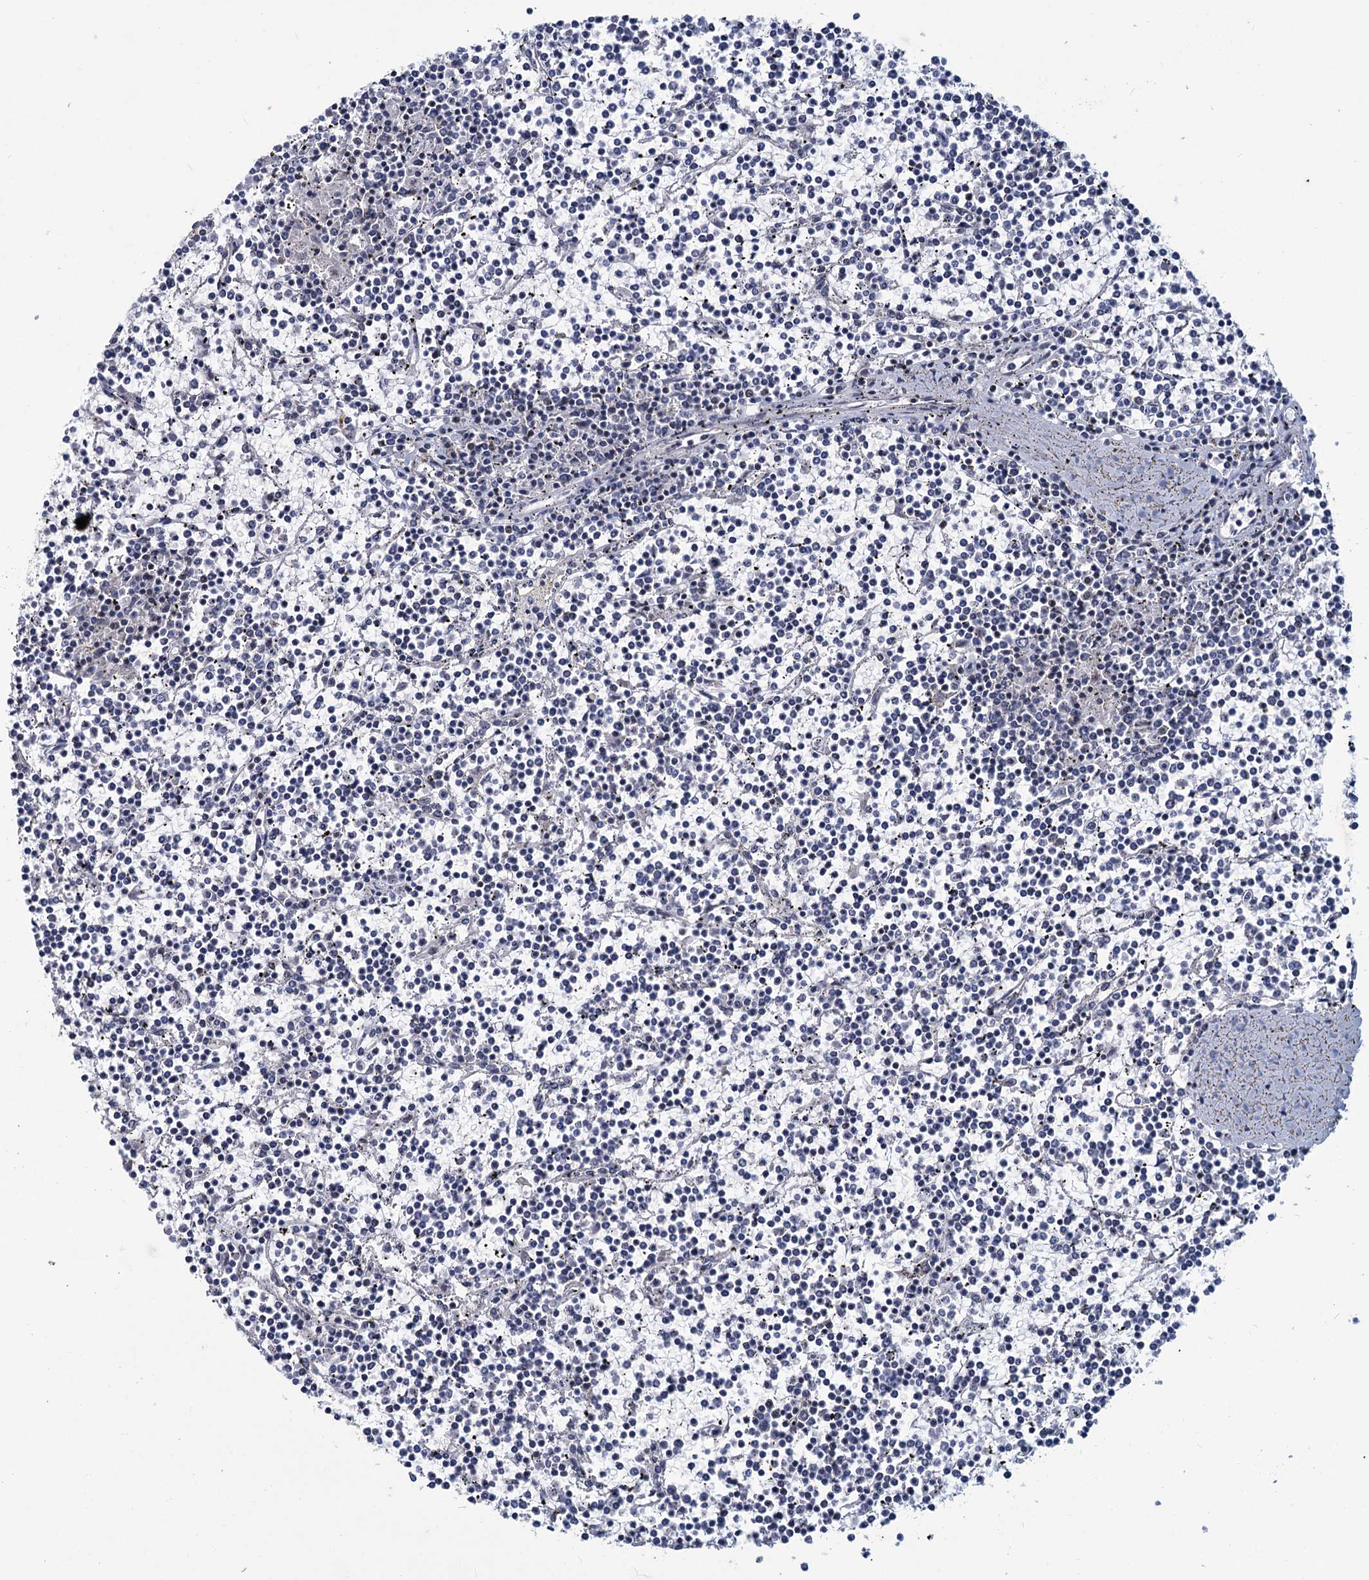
{"staining": {"intensity": "negative", "quantity": "none", "location": "none"}, "tissue": "lymphoma", "cell_type": "Tumor cells", "image_type": "cancer", "snomed": [{"axis": "morphology", "description": "Malignant lymphoma, non-Hodgkin's type, Low grade"}, {"axis": "topography", "description": "Spleen"}], "caption": "Immunohistochemistry of low-grade malignant lymphoma, non-Hodgkin's type reveals no positivity in tumor cells.", "gene": "METTL14", "patient": {"sex": "female", "age": 19}}